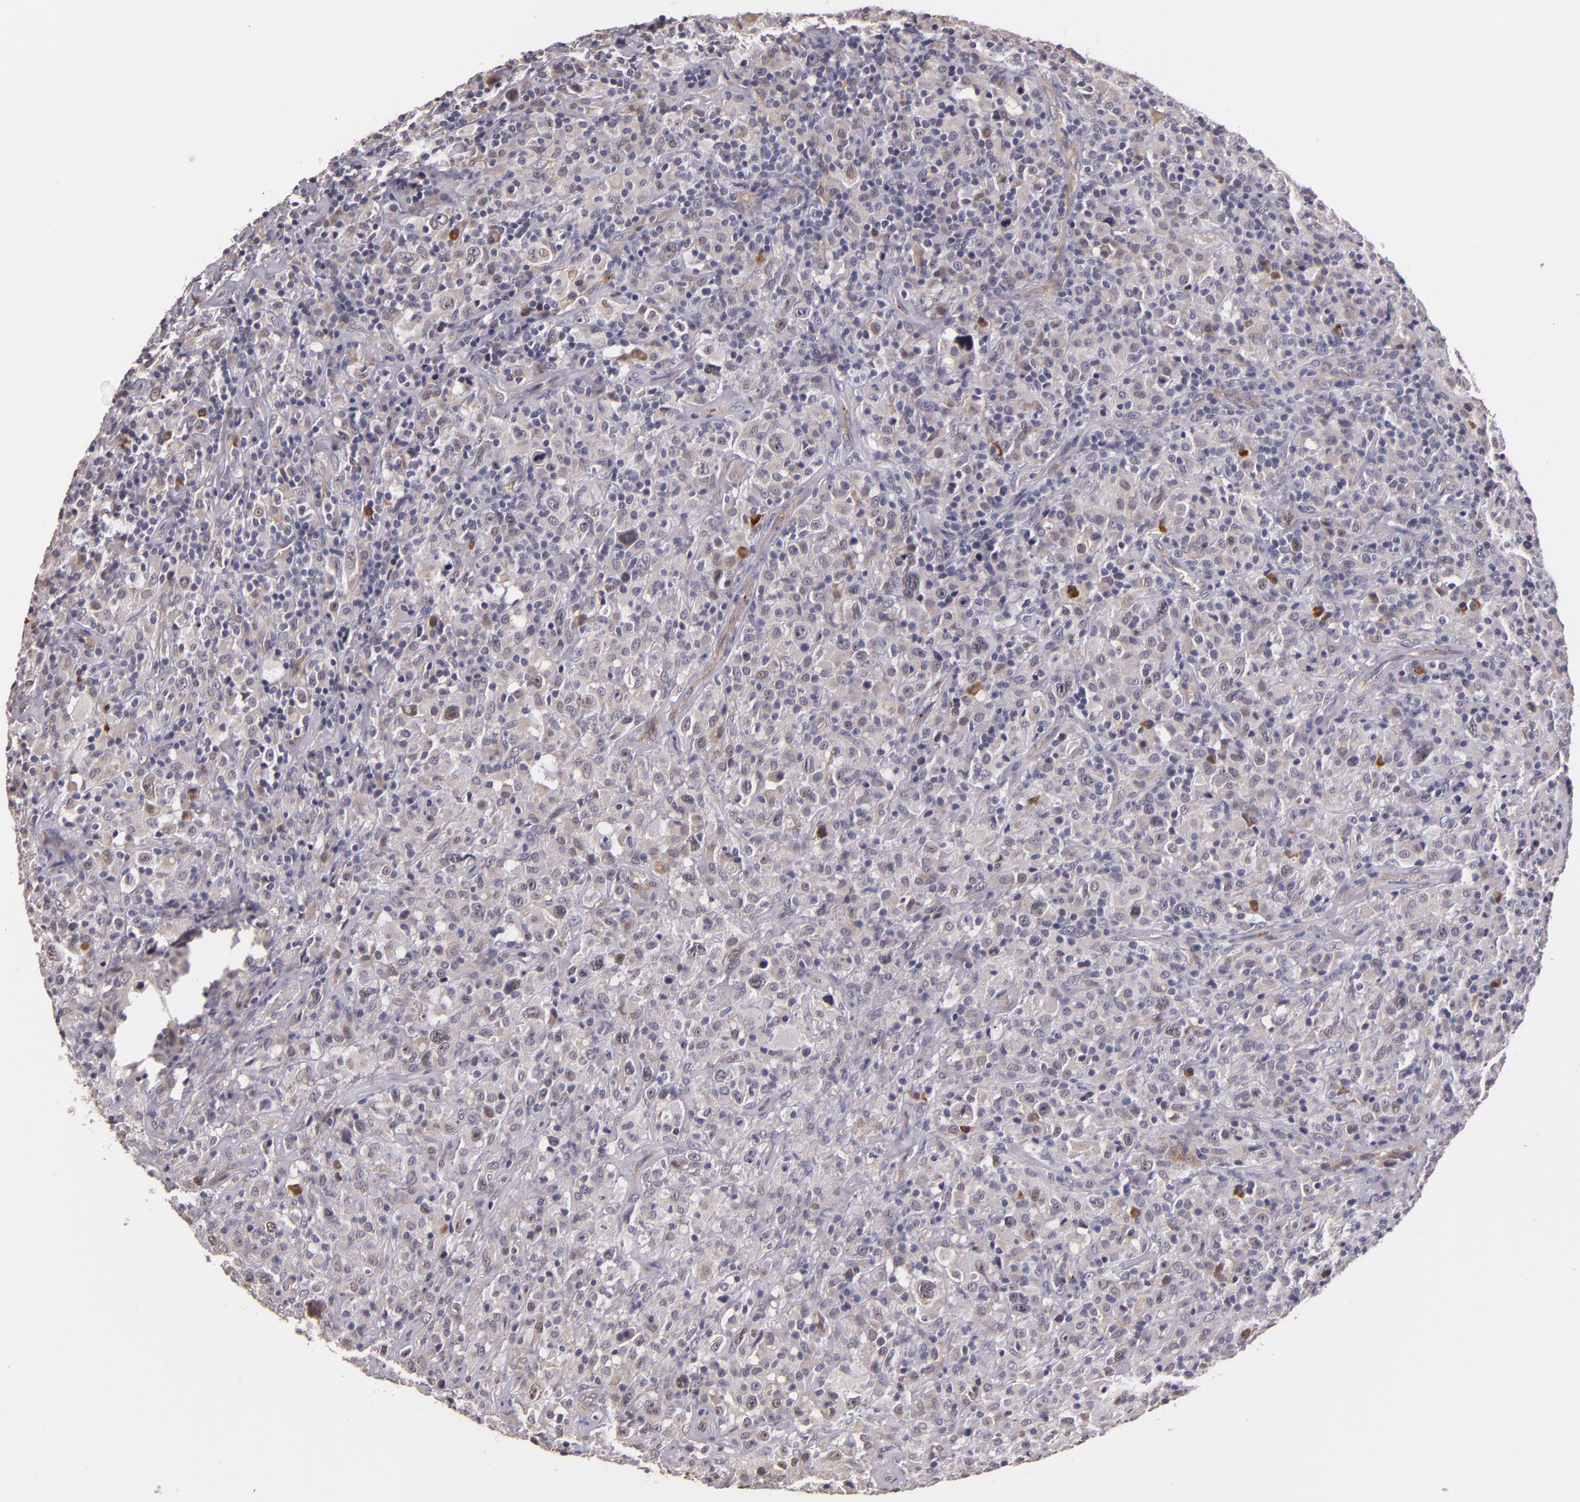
{"staining": {"intensity": "negative", "quantity": "none", "location": "none"}, "tissue": "lymphoma", "cell_type": "Tumor cells", "image_type": "cancer", "snomed": [{"axis": "morphology", "description": "Hodgkin's disease, NOS"}, {"axis": "topography", "description": "Lymph node"}], "caption": "Lymphoma was stained to show a protein in brown. There is no significant staining in tumor cells.", "gene": "SYTL4", "patient": {"sex": "male", "age": 46}}